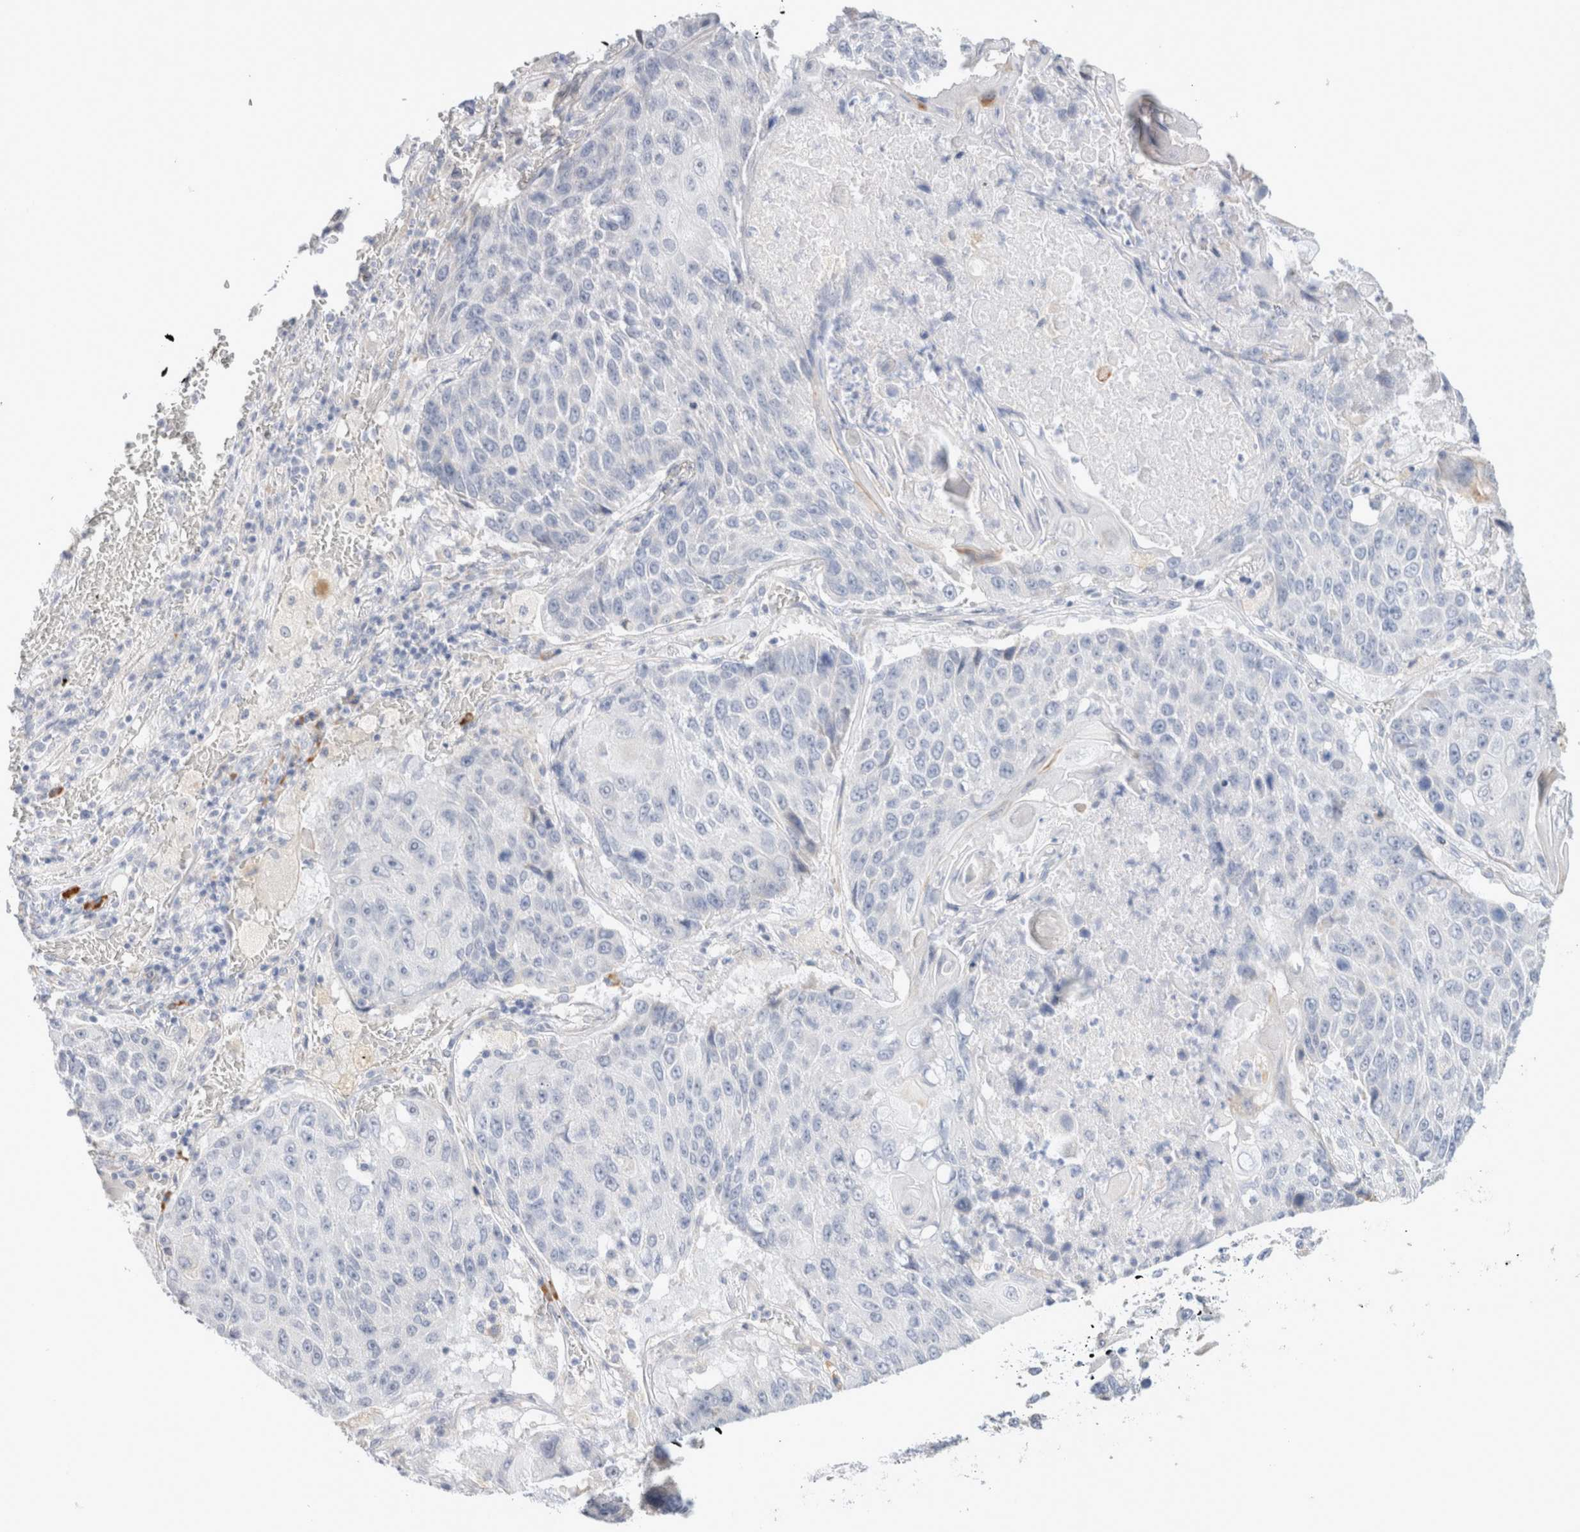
{"staining": {"intensity": "negative", "quantity": "none", "location": "none"}, "tissue": "lung cancer", "cell_type": "Tumor cells", "image_type": "cancer", "snomed": [{"axis": "morphology", "description": "Adenocarcinoma, NOS"}, {"axis": "topography", "description": "Lung"}], "caption": "Tumor cells are negative for brown protein staining in lung cancer (adenocarcinoma).", "gene": "GADD45G", "patient": {"sex": "male", "age": 64}}